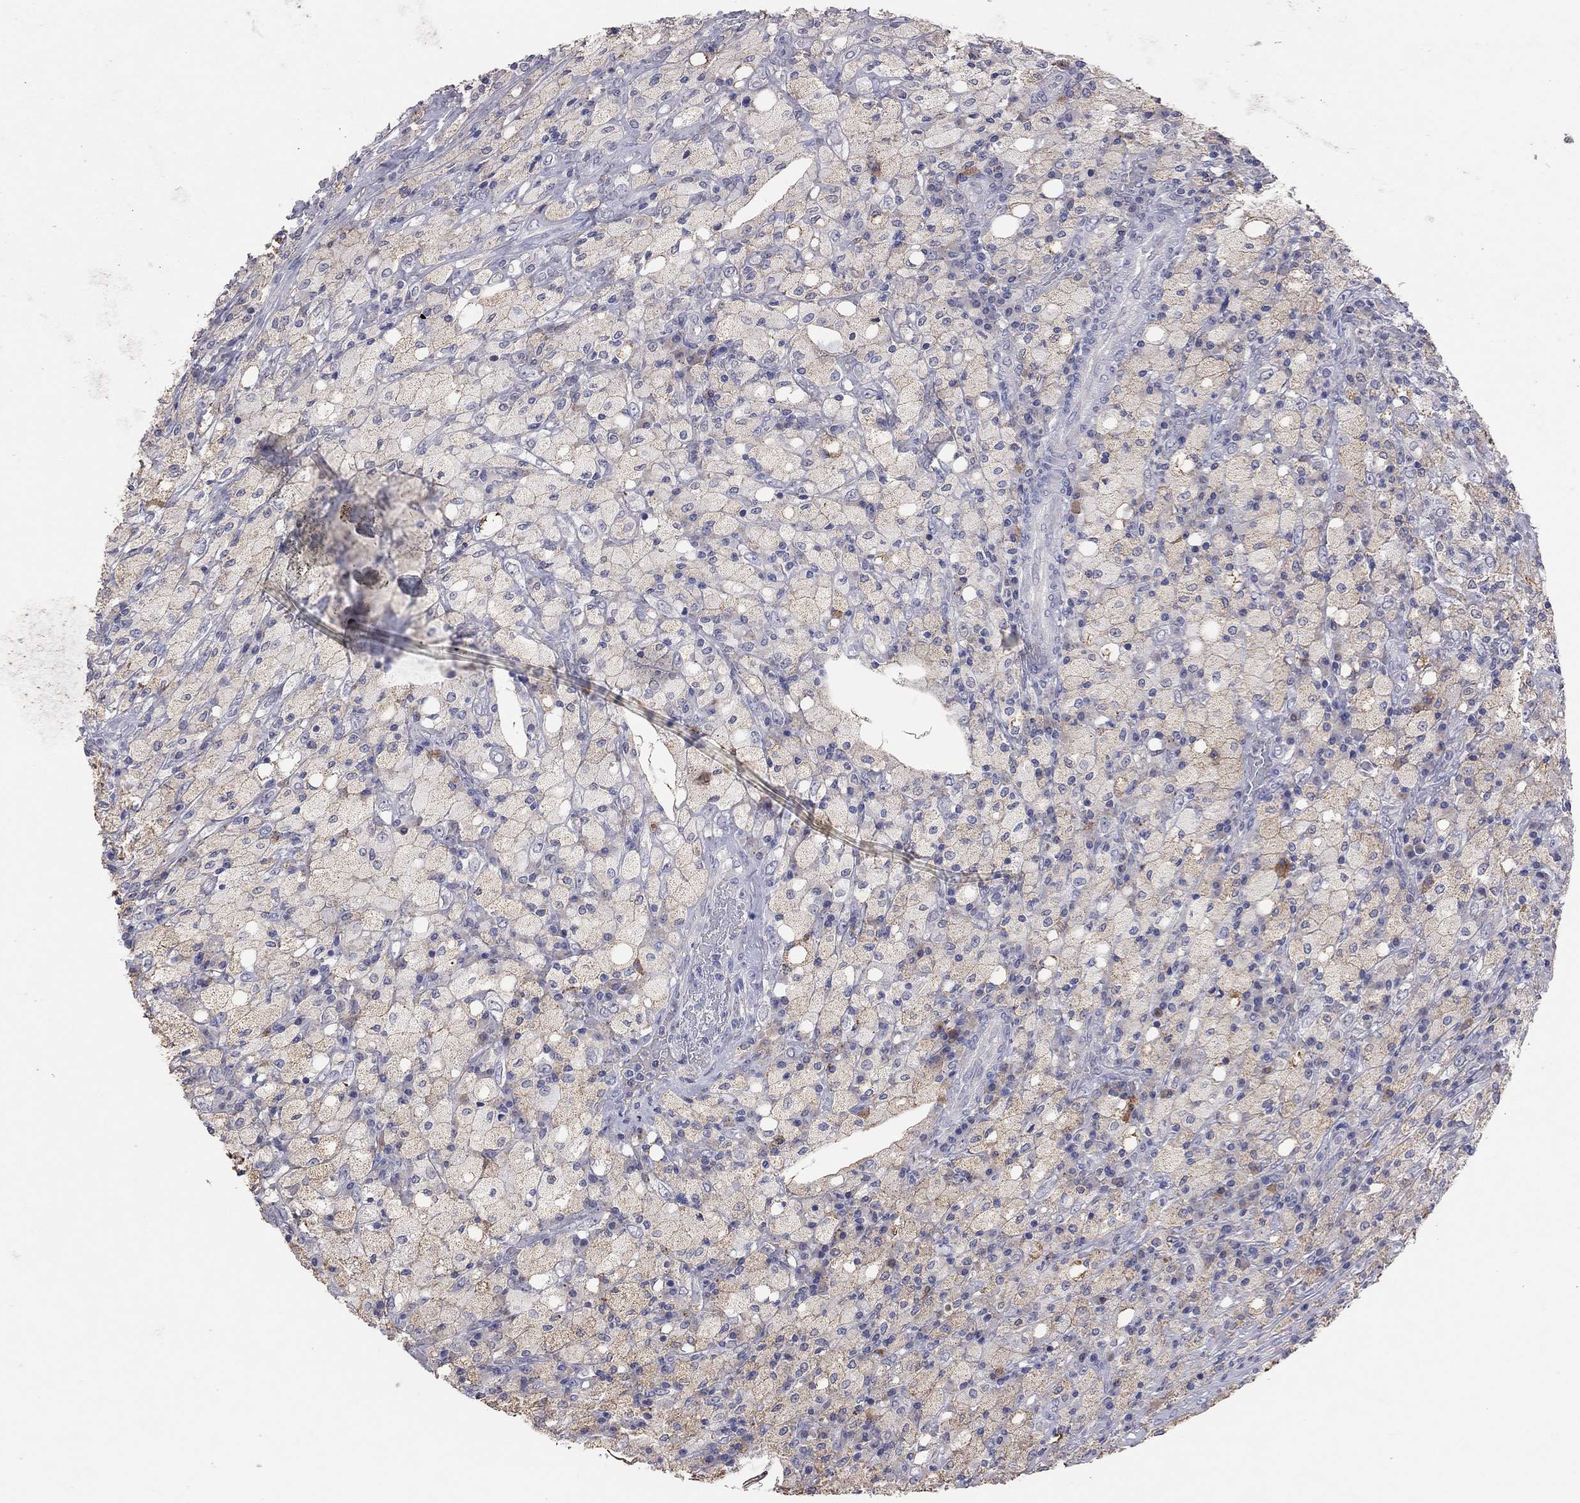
{"staining": {"intensity": "weak", "quantity": ">75%", "location": "cytoplasmic/membranous"}, "tissue": "testis cancer", "cell_type": "Tumor cells", "image_type": "cancer", "snomed": [{"axis": "morphology", "description": "Necrosis, NOS"}, {"axis": "morphology", "description": "Carcinoma, Embryonal, NOS"}, {"axis": "topography", "description": "Testis"}], "caption": "IHC of human testis cancer displays low levels of weak cytoplasmic/membranous positivity in approximately >75% of tumor cells.", "gene": "MMP13", "patient": {"sex": "male", "age": 19}}